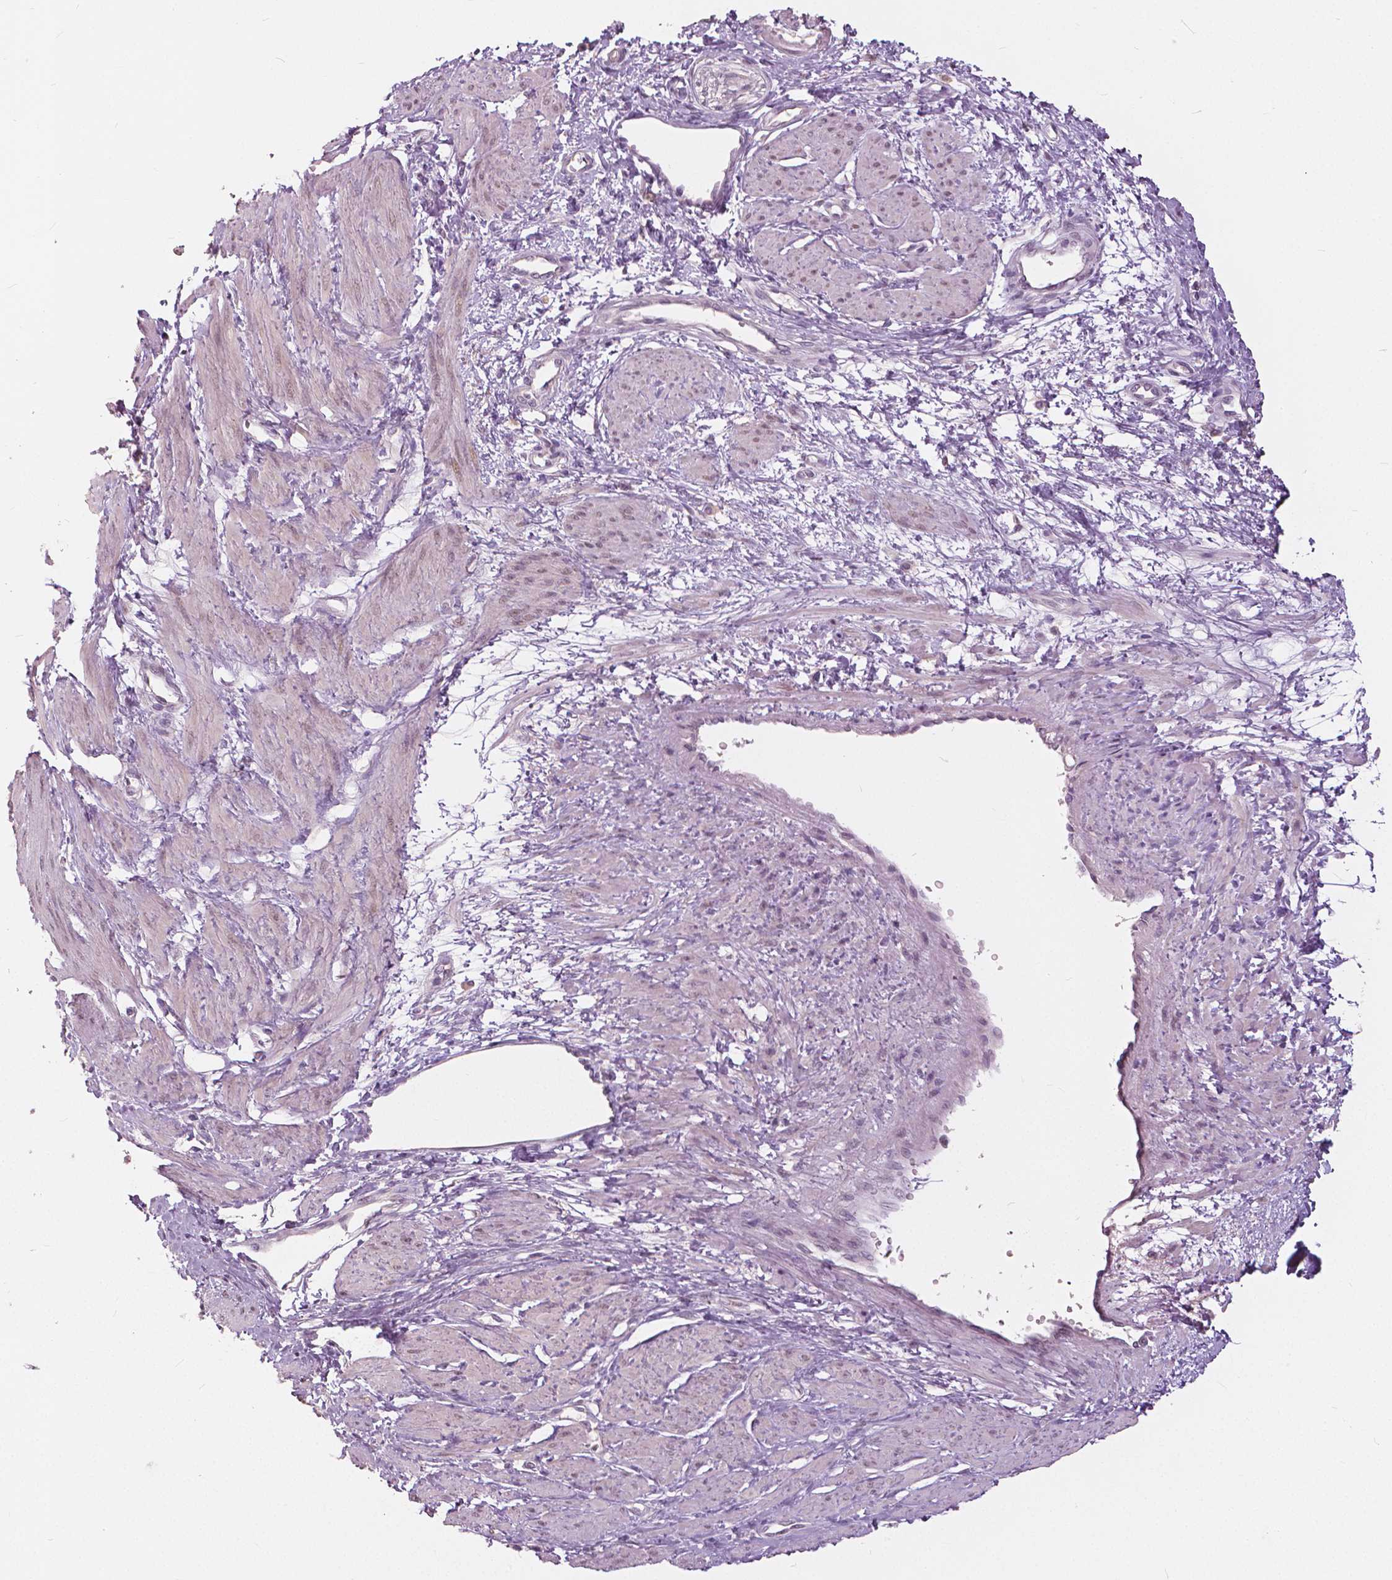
{"staining": {"intensity": "negative", "quantity": "none", "location": "none"}, "tissue": "smooth muscle", "cell_type": "Smooth muscle cells", "image_type": "normal", "snomed": [{"axis": "morphology", "description": "Normal tissue, NOS"}, {"axis": "topography", "description": "Smooth muscle"}, {"axis": "topography", "description": "Uterus"}], "caption": "This histopathology image is of normal smooth muscle stained with immunohistochemistry (IHC) to label a protein in brown with the nuclei are counter-stained blue. There is no staining in smooth muscle cells.", "gene": "NANOG", "patient": {"sex": "female", "age": 39}}